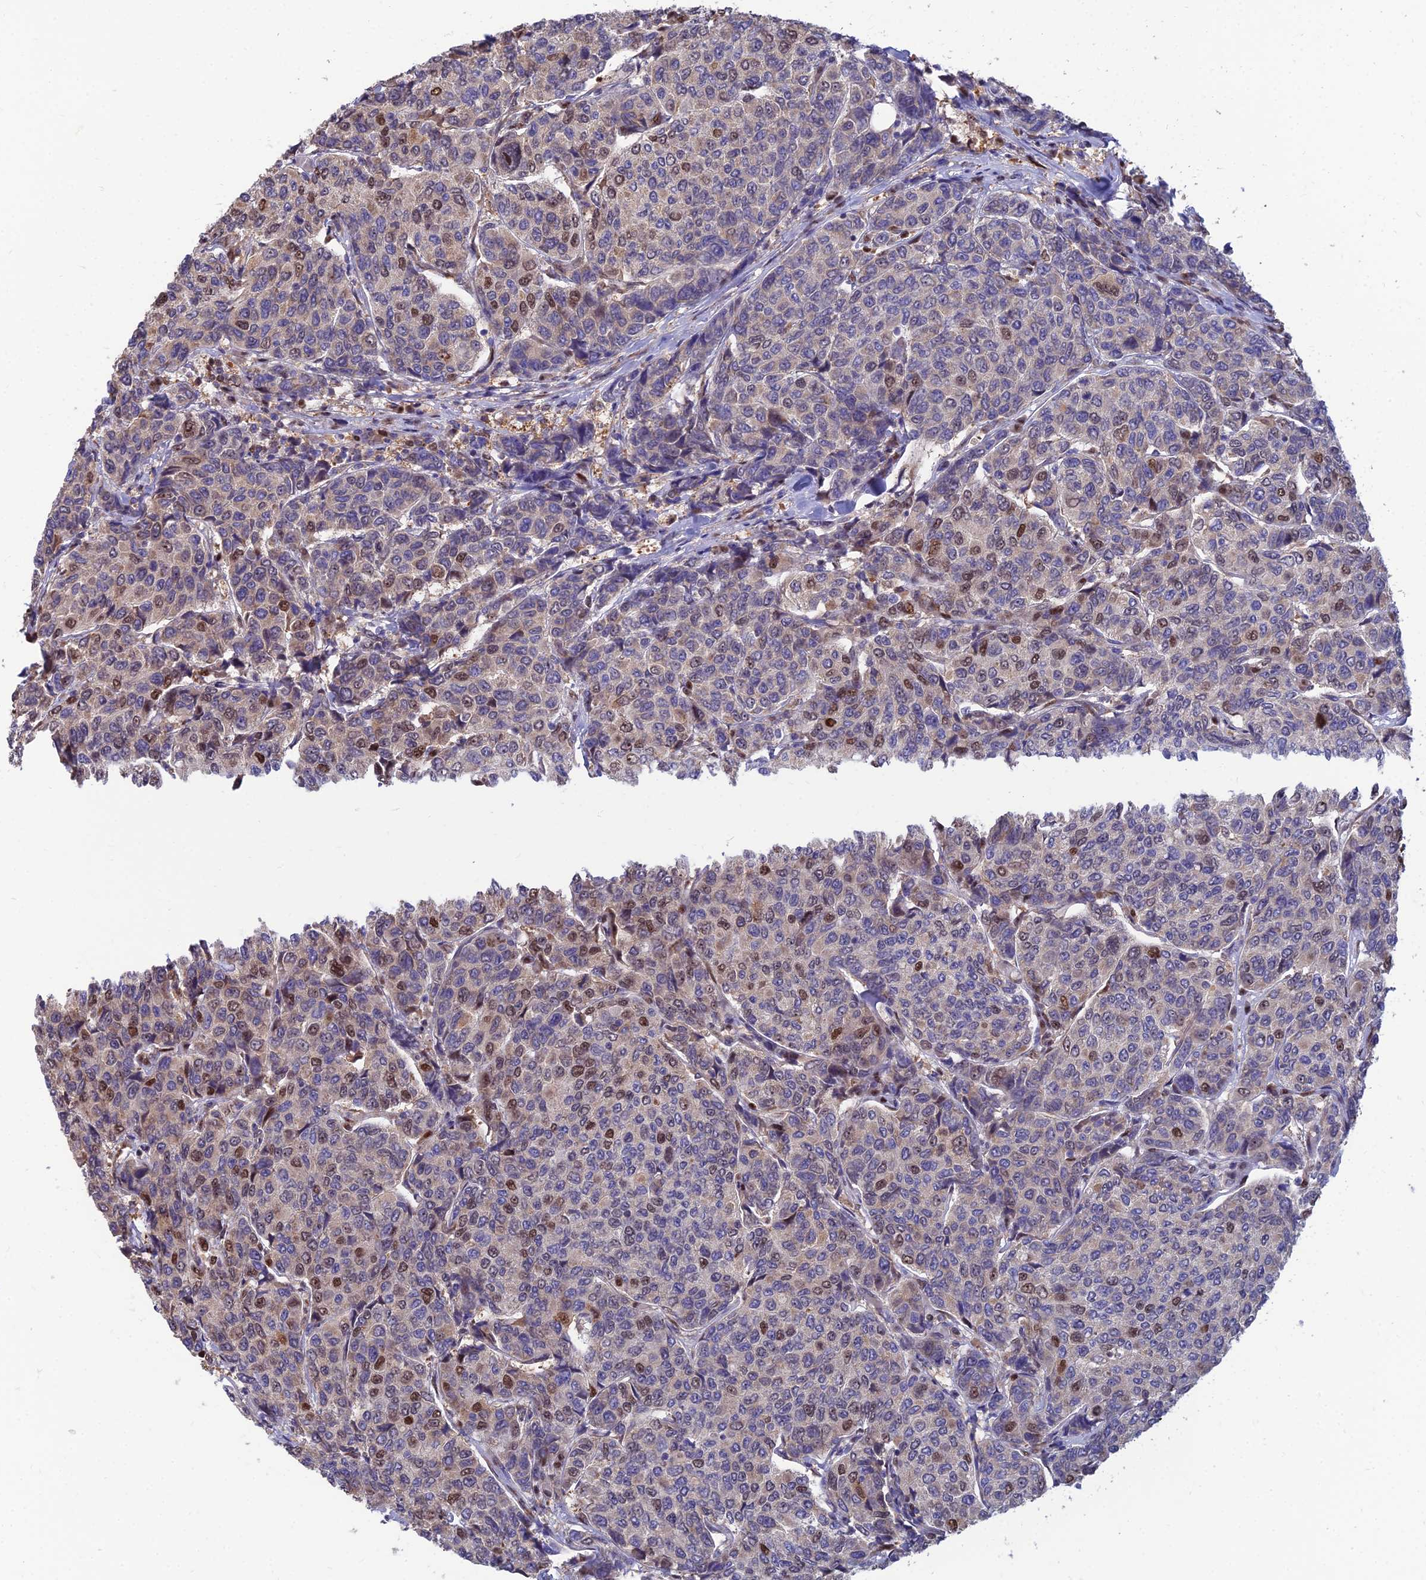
{"staining": {"intensity": "moderate", "quantity": "25%-75%", "location": "nuclear"}, "tissue": "breast cancer", "cell_type": "Tumor cells", "image_type": "cancer", "snomed": [{"axis": "morphology", "description": "Duct carcinoma"}, {"axis": "topography", "description": "Breast"}], "caption": "Human invasive ductal carcinoma (breast) stained for a protein (brown) demonstrates moderate nuclear positive staining in about 25%-75% of tumor cells.", "gene": "DNPEP", "patient": {"sex": "female", "age": 55}}